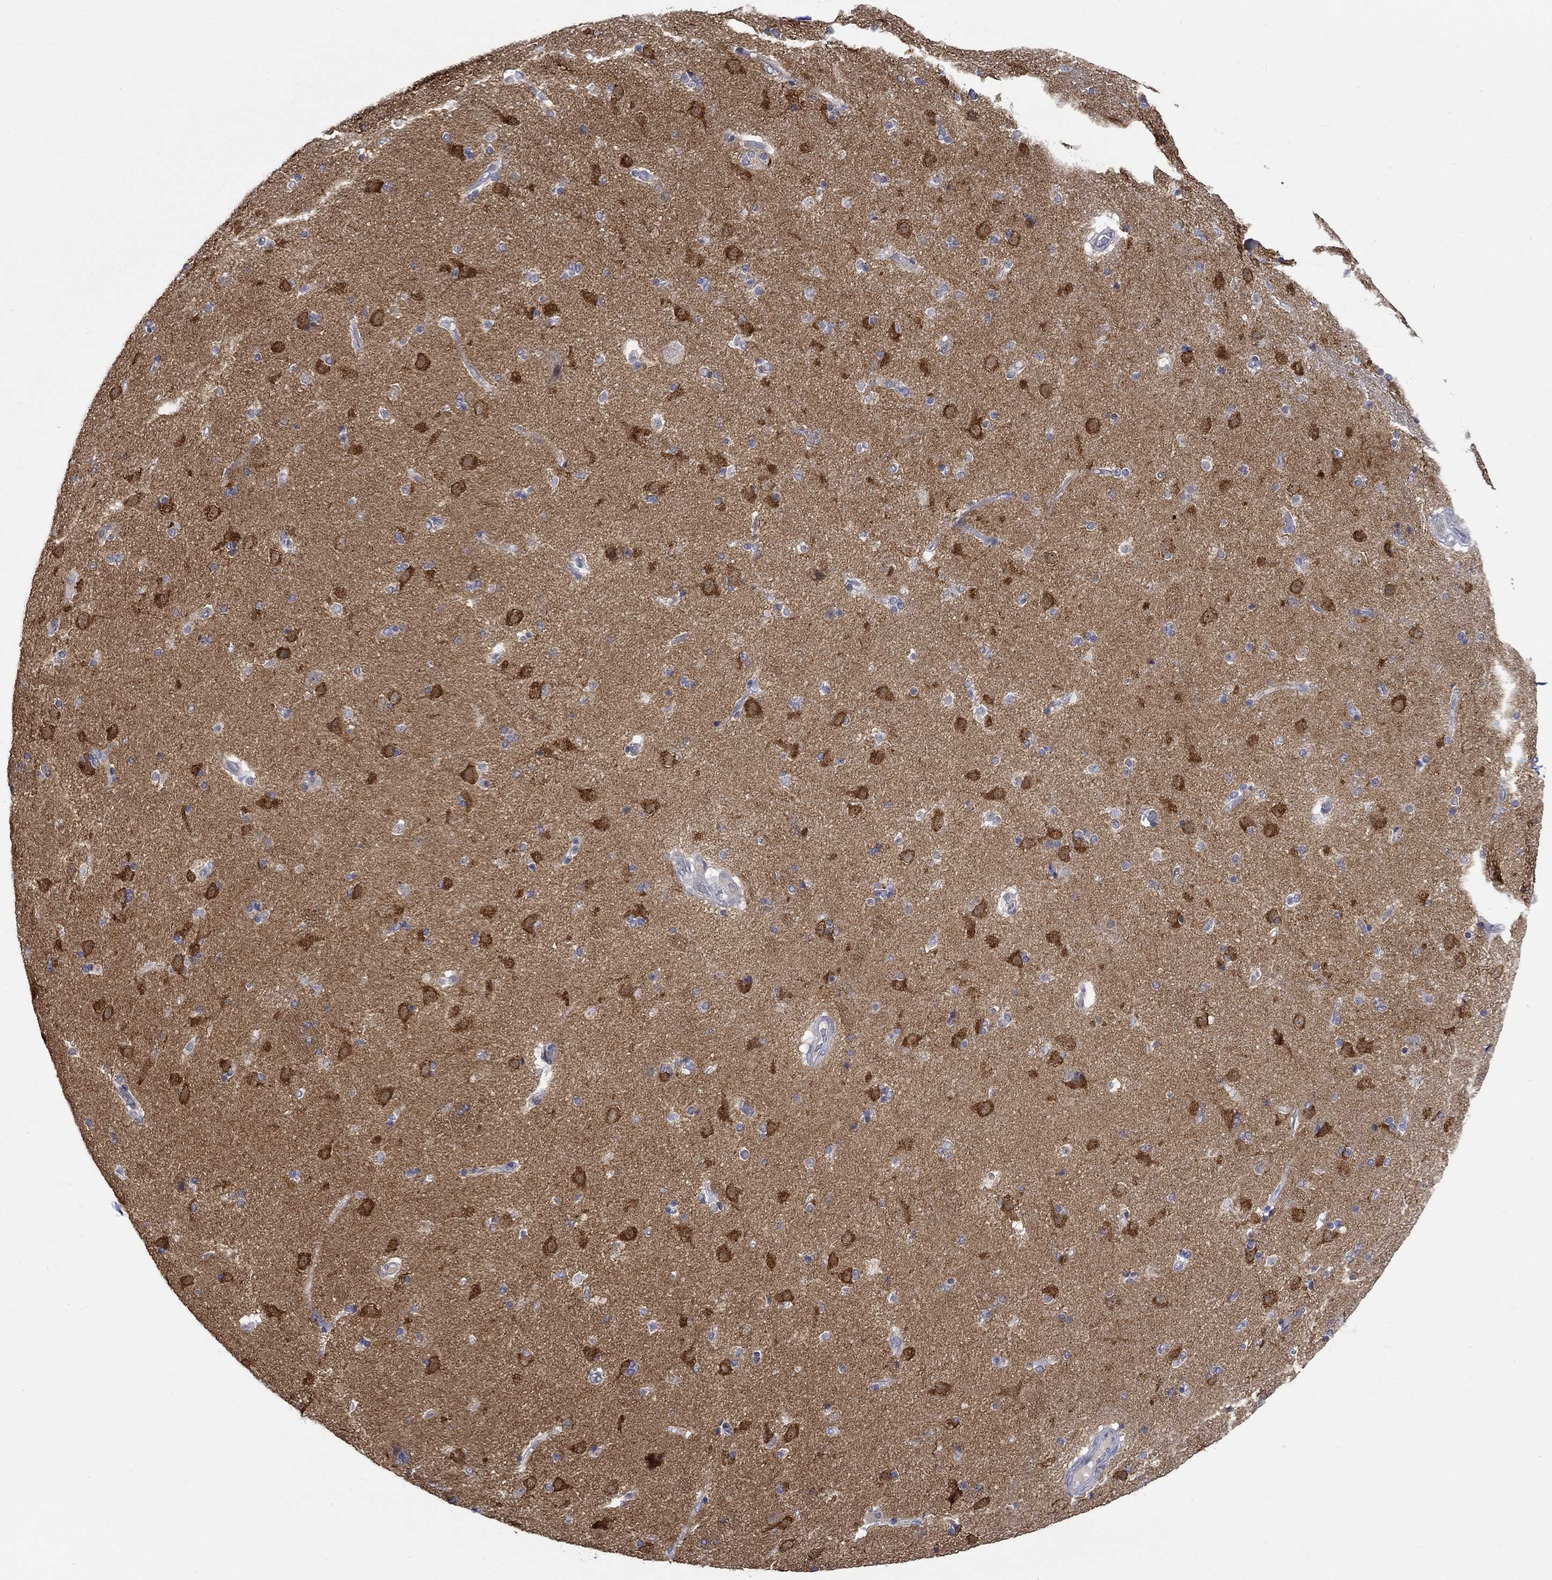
{"staining": {"intensity": "negative", "quantity": "none", "location": "none"}, "tissue": "caudate", "cell_type": "Glial cells", "image_type": "normal", "snomed": [{"axis": "morphology", "description": "Normal tissue, NOS"}, {"axis": "topography", "description": "Lateral ventricle wall"}], "caption": "An immunohistochemistry (IHC) photomicrograph of normal caudate is shown. There is no staining in glial cells of caudate. Brightfield microscopy of IHC stained with DAB (brown) and hematoxylin (blue), captured at high magnification.", "gene": "WASF1", "patient": {"sex": "male", "age": 54}}